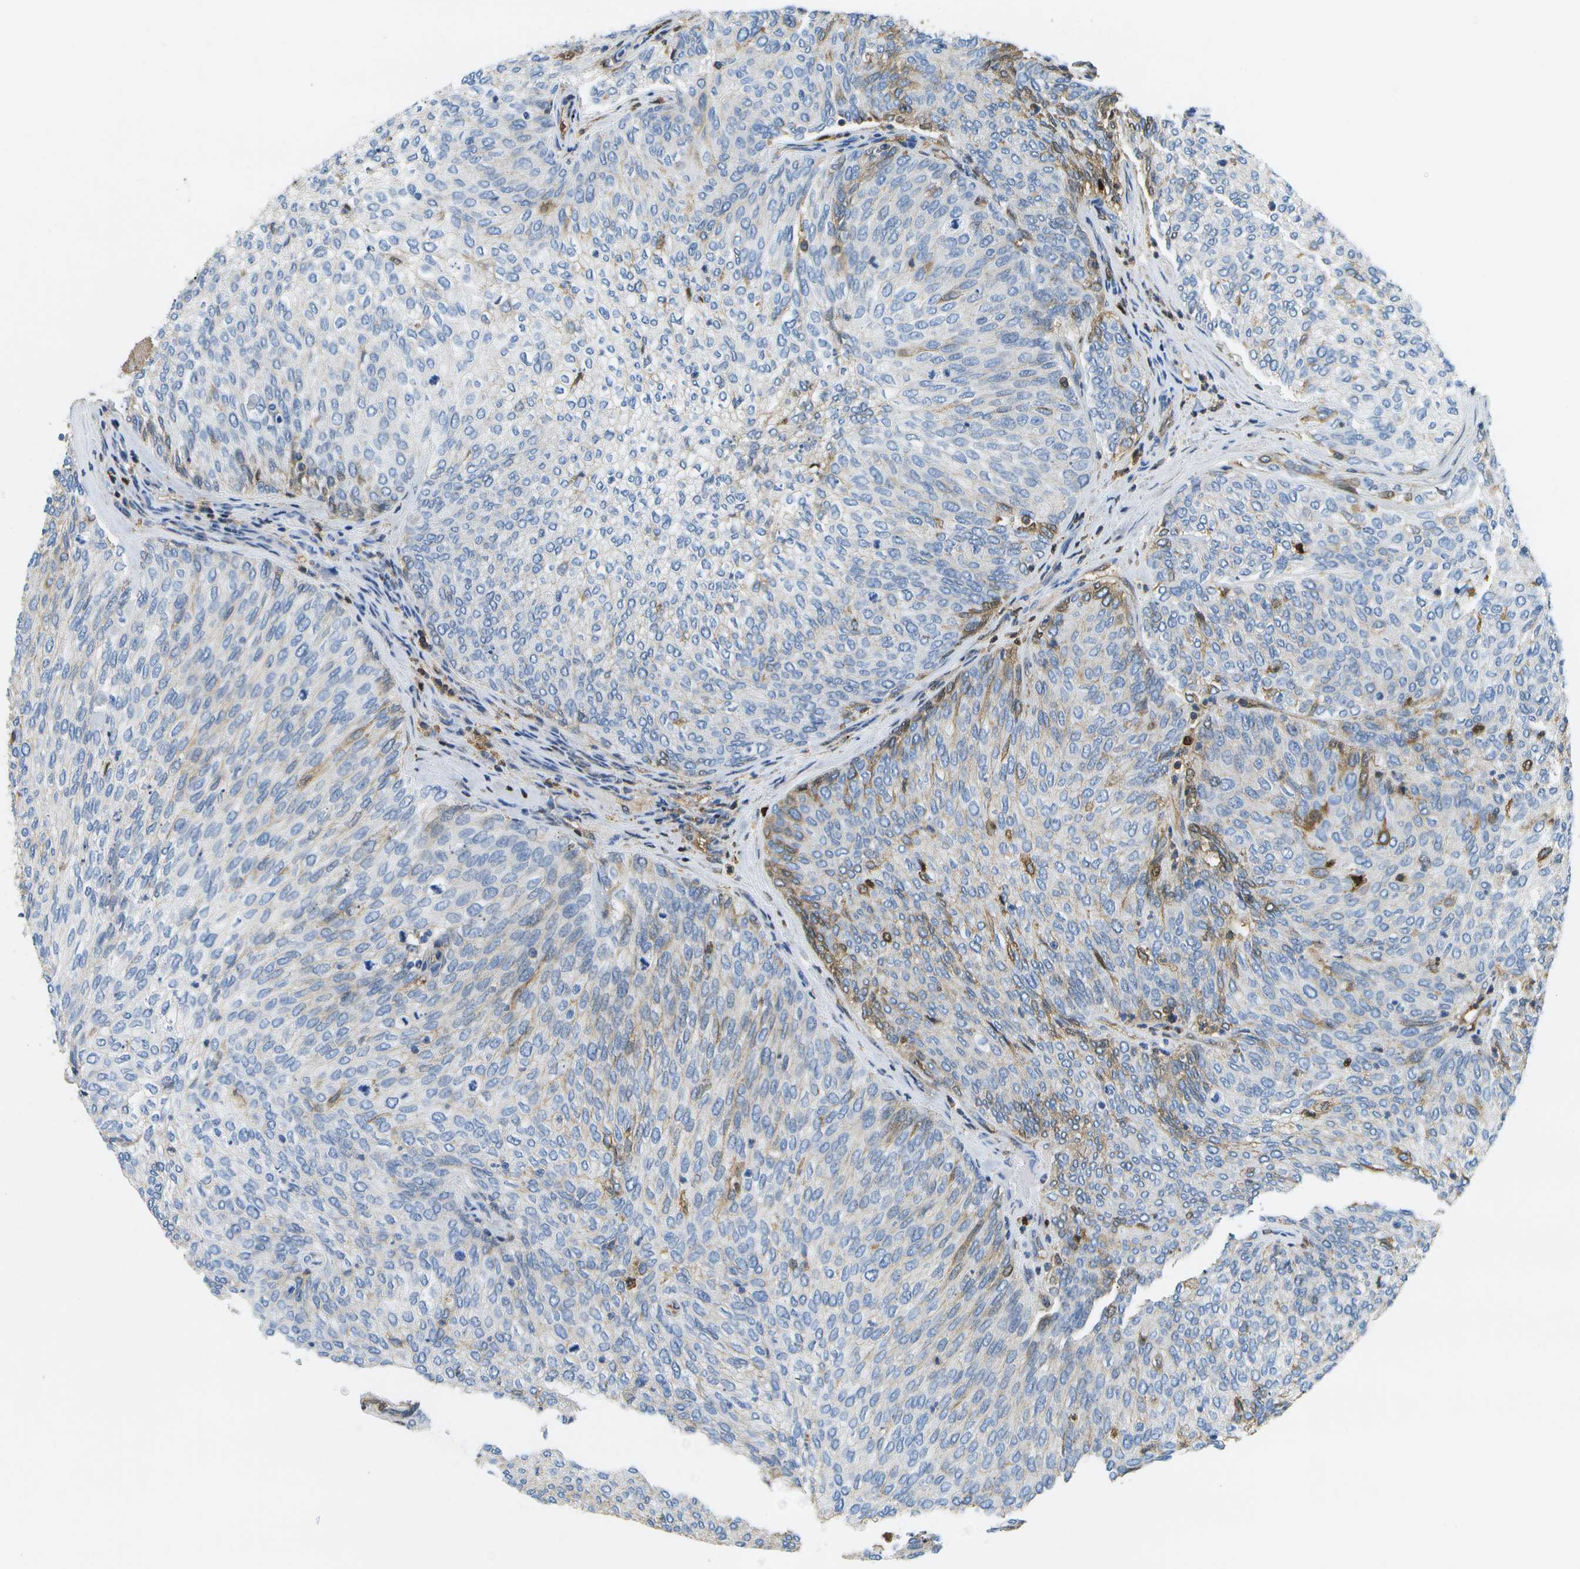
{"staining": {"intensity": "moderate", "quantity": "<25%", "location": "cytoplasmic/membranous"}, "tissue": "urothelial cancer", "cell_type": "Tumor cells", "image_type": "cancer", "snomed": [{"axis": "morphology", "description": "Urothelial carcinoma, Low grade"}, {"axis": "topography", "description": "Urinary bladder"}], "caption": "Protein staining of urothelial cancer tissue demonstrates moderate cytoplasmic/membranous staining in approximately <25% of tumor cells.", "gene": "SERPINA1", "patient": {"sex": "female", "age": 79}}